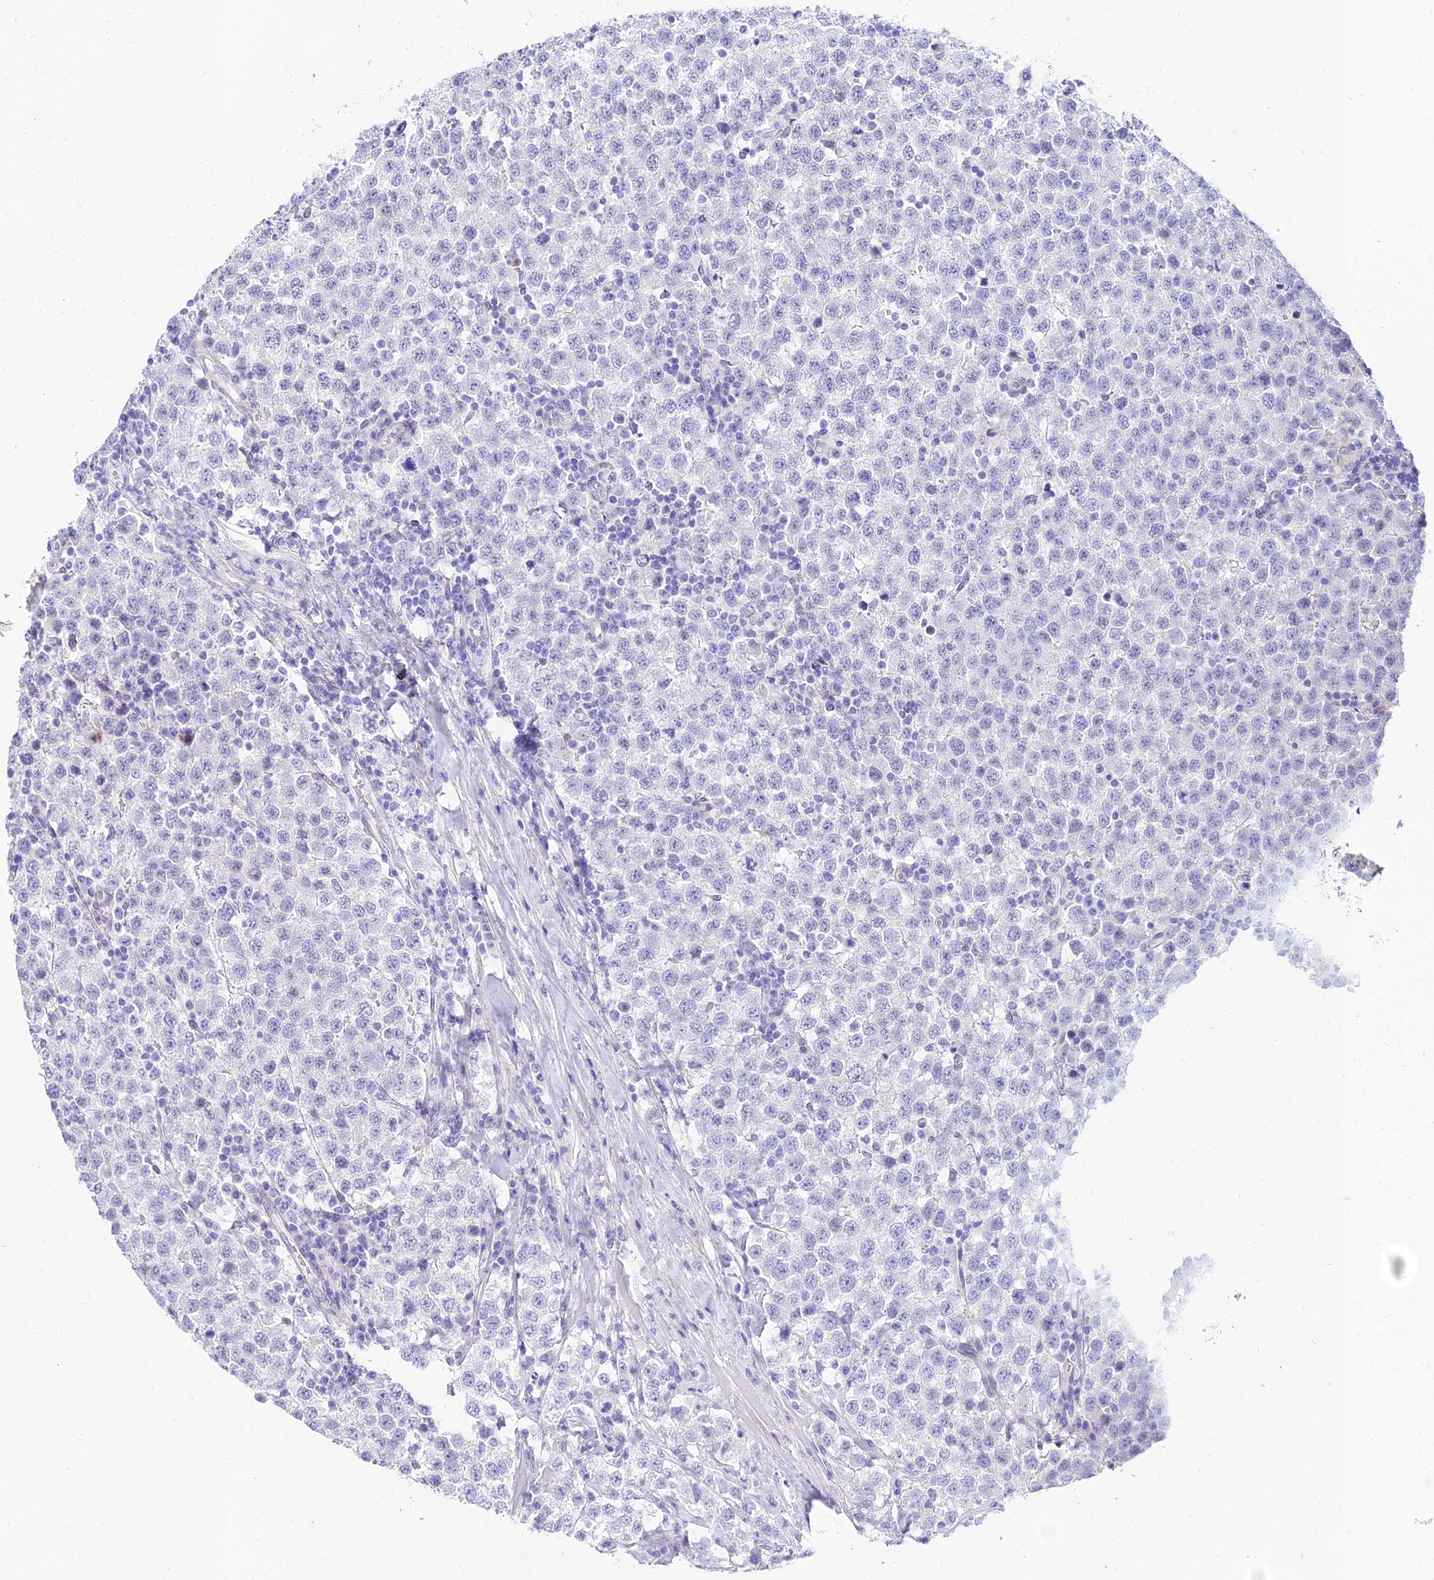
{"staining": {"intensity": "negative", "quantity": "none", "location": "none"}, "tissue": "testis cancer", "cell_type": "Tumor cells", "image_type": "cancer", "snomed": [{"axis": "morphology", "description": "Seminoma, NOS"}, {"axis": "topography", "description": "Testis"}], "caption": "Tumor cells are negative for brown protein staining in testis cancer. Nuclei are stained in blue.", "gene": "TAC3", "patient": {"sex": "male", "age": 34}}